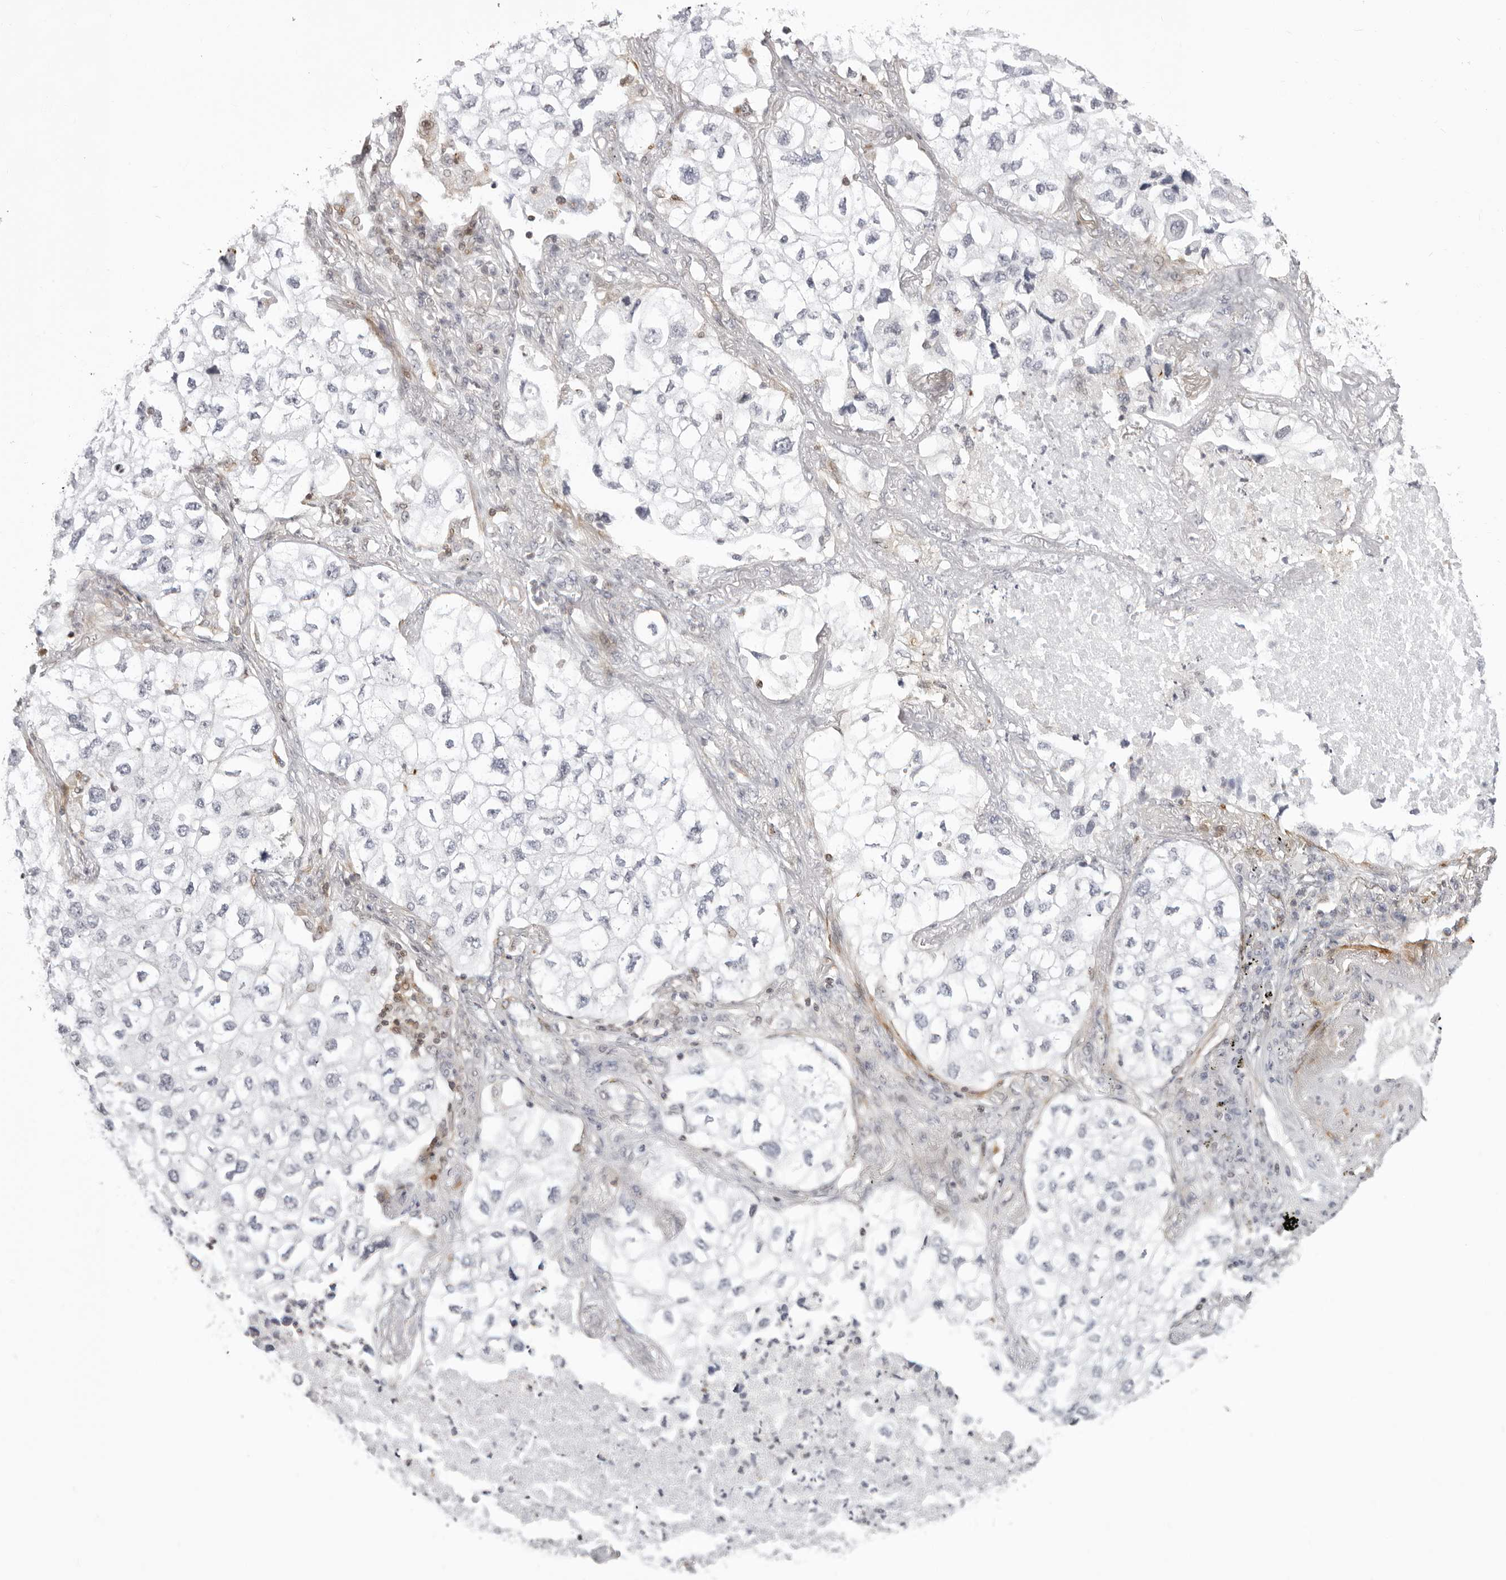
{"staining": {"intensity": "negative", "quantity": "none", "location": "none"}, "tissue": "lung cancer", "cell_type": "Tumor cells", "image_type": "cancer", "snomed": [{"axis": "morphology", "description": "Adenocarcinoma, NOS"}, {"axis": "topography", "description": "Lung"}], "caption": "Photomicrograph shows no protein positivity in tumor cells of lung cancer (adenocarcinoma) tissue.", "gene": "UNK", "patient": {"sex": "male", "age": 63}}